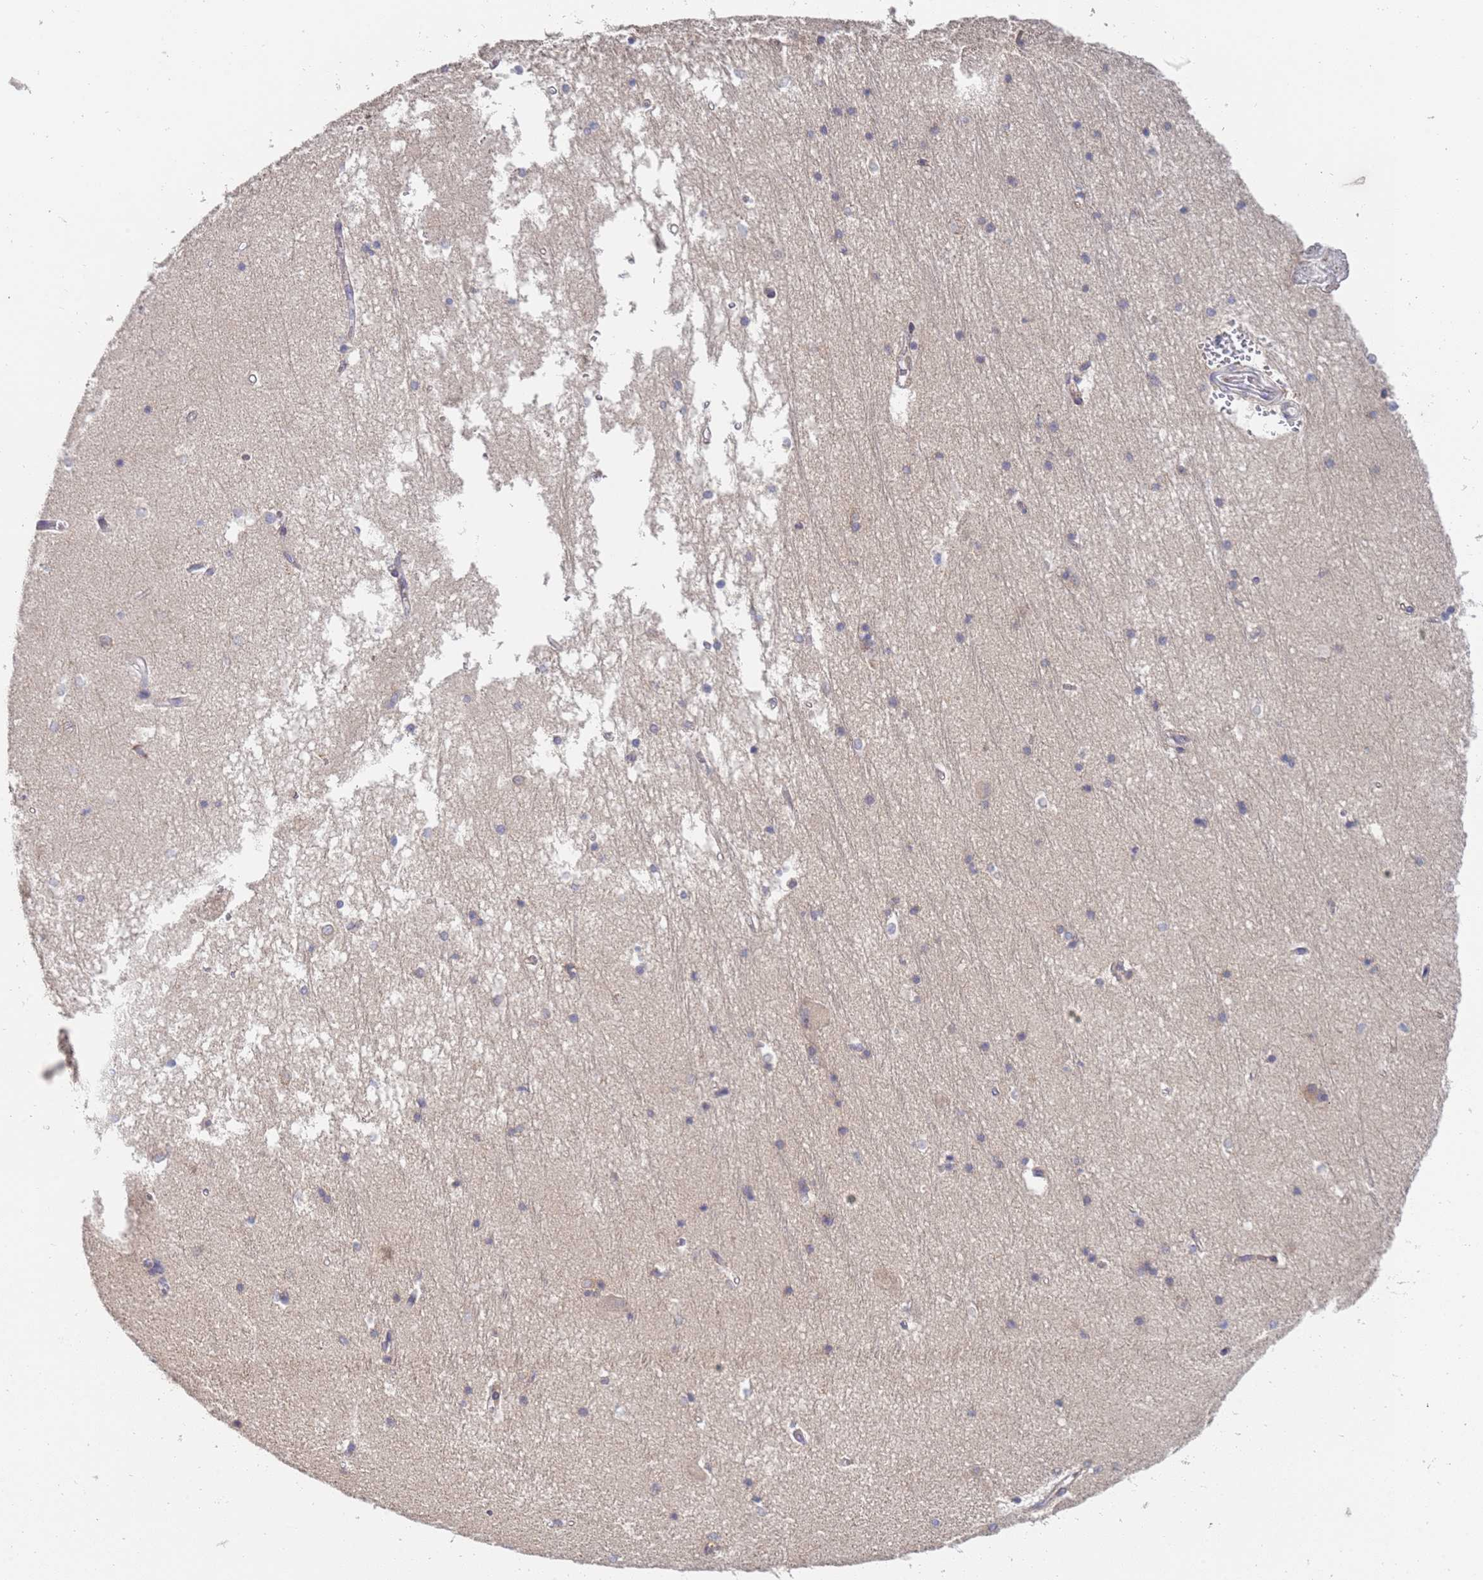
{"staining": {"intensity": "weak", "quantity": "<25%", "location": "cytoplasmic/membranous"}, "tissue": "hippocampus", "cell_type": "Glial cells", "image_type": "normal", "snomed": [{"axis": "morphology", "description": "Normal tissue, NOS"}, {"axis": "topography", "description": "Hippocampus"}], "caption": "IHC of benign hippocampus demonstrates no expression in glial cells.", "gene": "VRK2", "patient": {"sex": "male", "age": 45}}